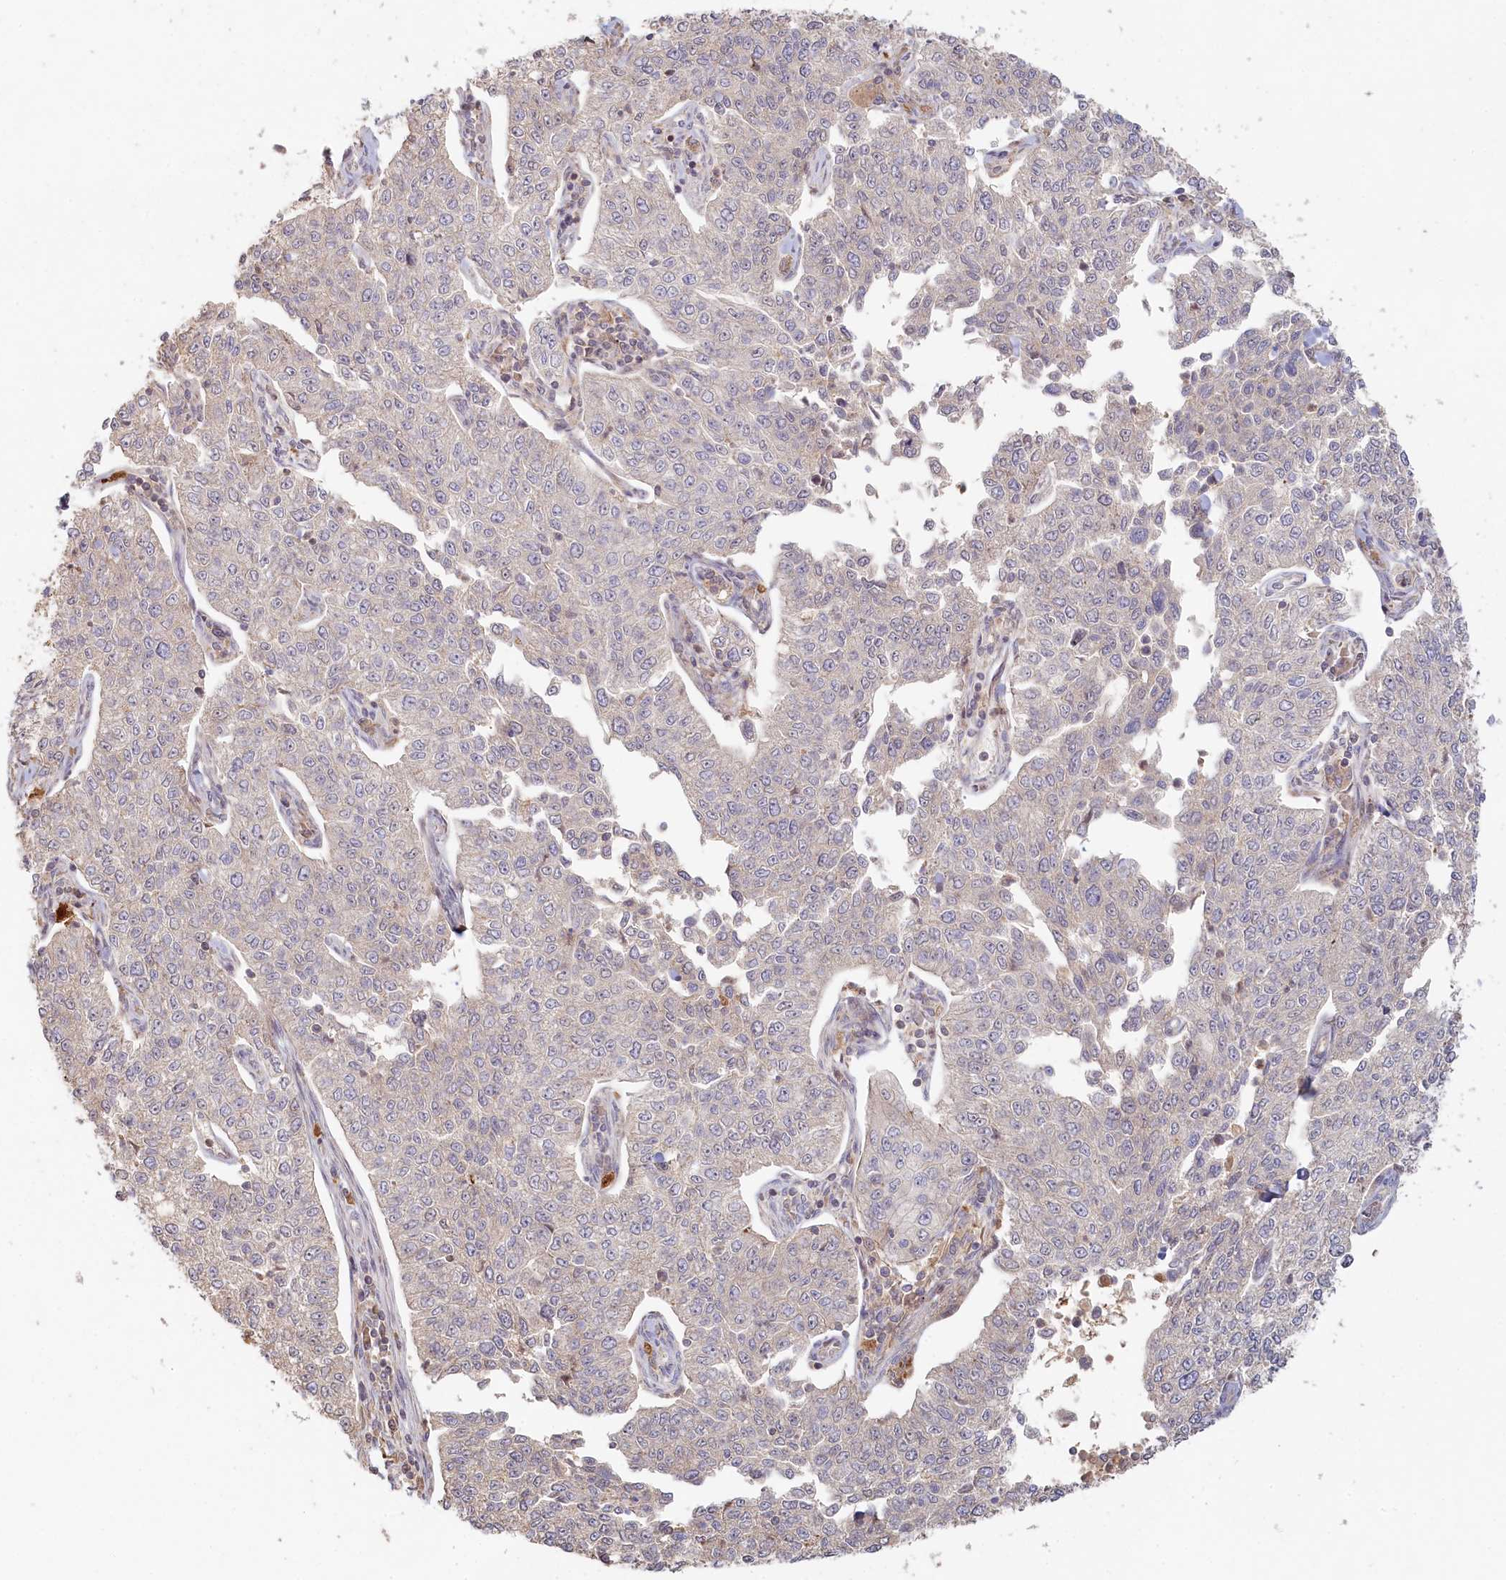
{"staining": {"intensity": "negative", "quantity": "none", "location": "none"}, "tissue": "cervical cancer", "cell_type": "Tumor cells", "image_type": "cancer", "snomed": [{"axis": "morphology", "description": "Squamous cell carcinoma, NOS"}, {"axis": "topography", "description": "Cervix"}], "caption": "Immunohistochemistry histopathology image of neoplastic tissue: cervical cancer stained with DAB reveals no significant protein staining in tumor cells.", "gene": "HAL", "patient": {"sex": "female", "age": 35}}